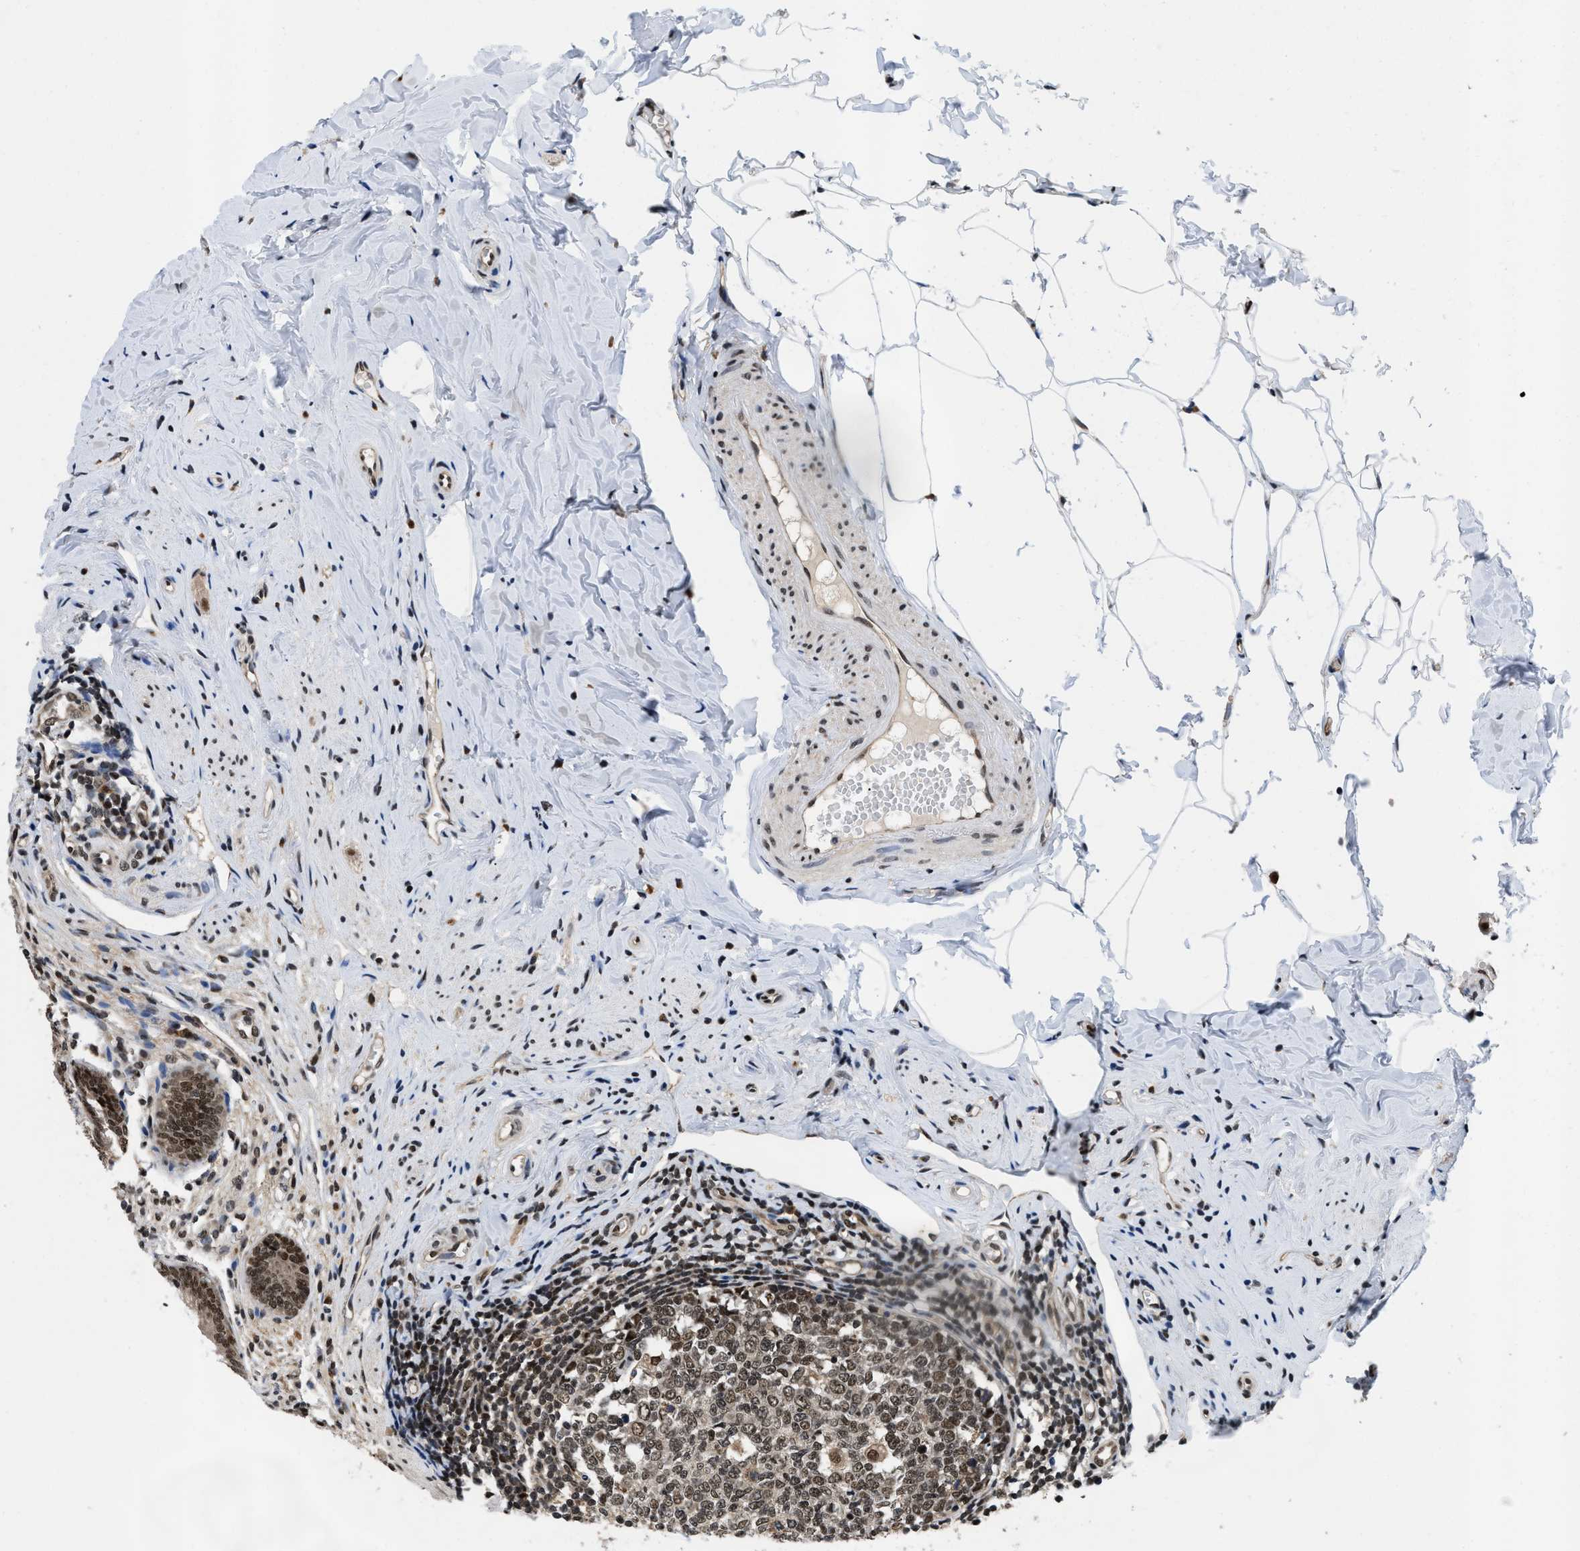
{"staining": {"intensity": "strong", "quantity": ">75%", "location": "nuclear"}, "tissue": "appendix", "cell_type": "Glandular cells", "image_type": "normal", "snomed": [{"axis": "morphology", "description": "Normal tissue, NOS"}, {"axis": "topography", "description": "Appendix"}], "caption": "Immunohistochemistry staining of normal appendix, which exhibits high levels of strong nuclear expression in about >75% of glandular cells indicating strong nuclear protein positivity. The staining was performed using DAB (brown) for protein detection and nuclei were counterstained in hematoxylin (blue).", "gene": "SAFB", "patient": {"sex": "male", "age": 56}}